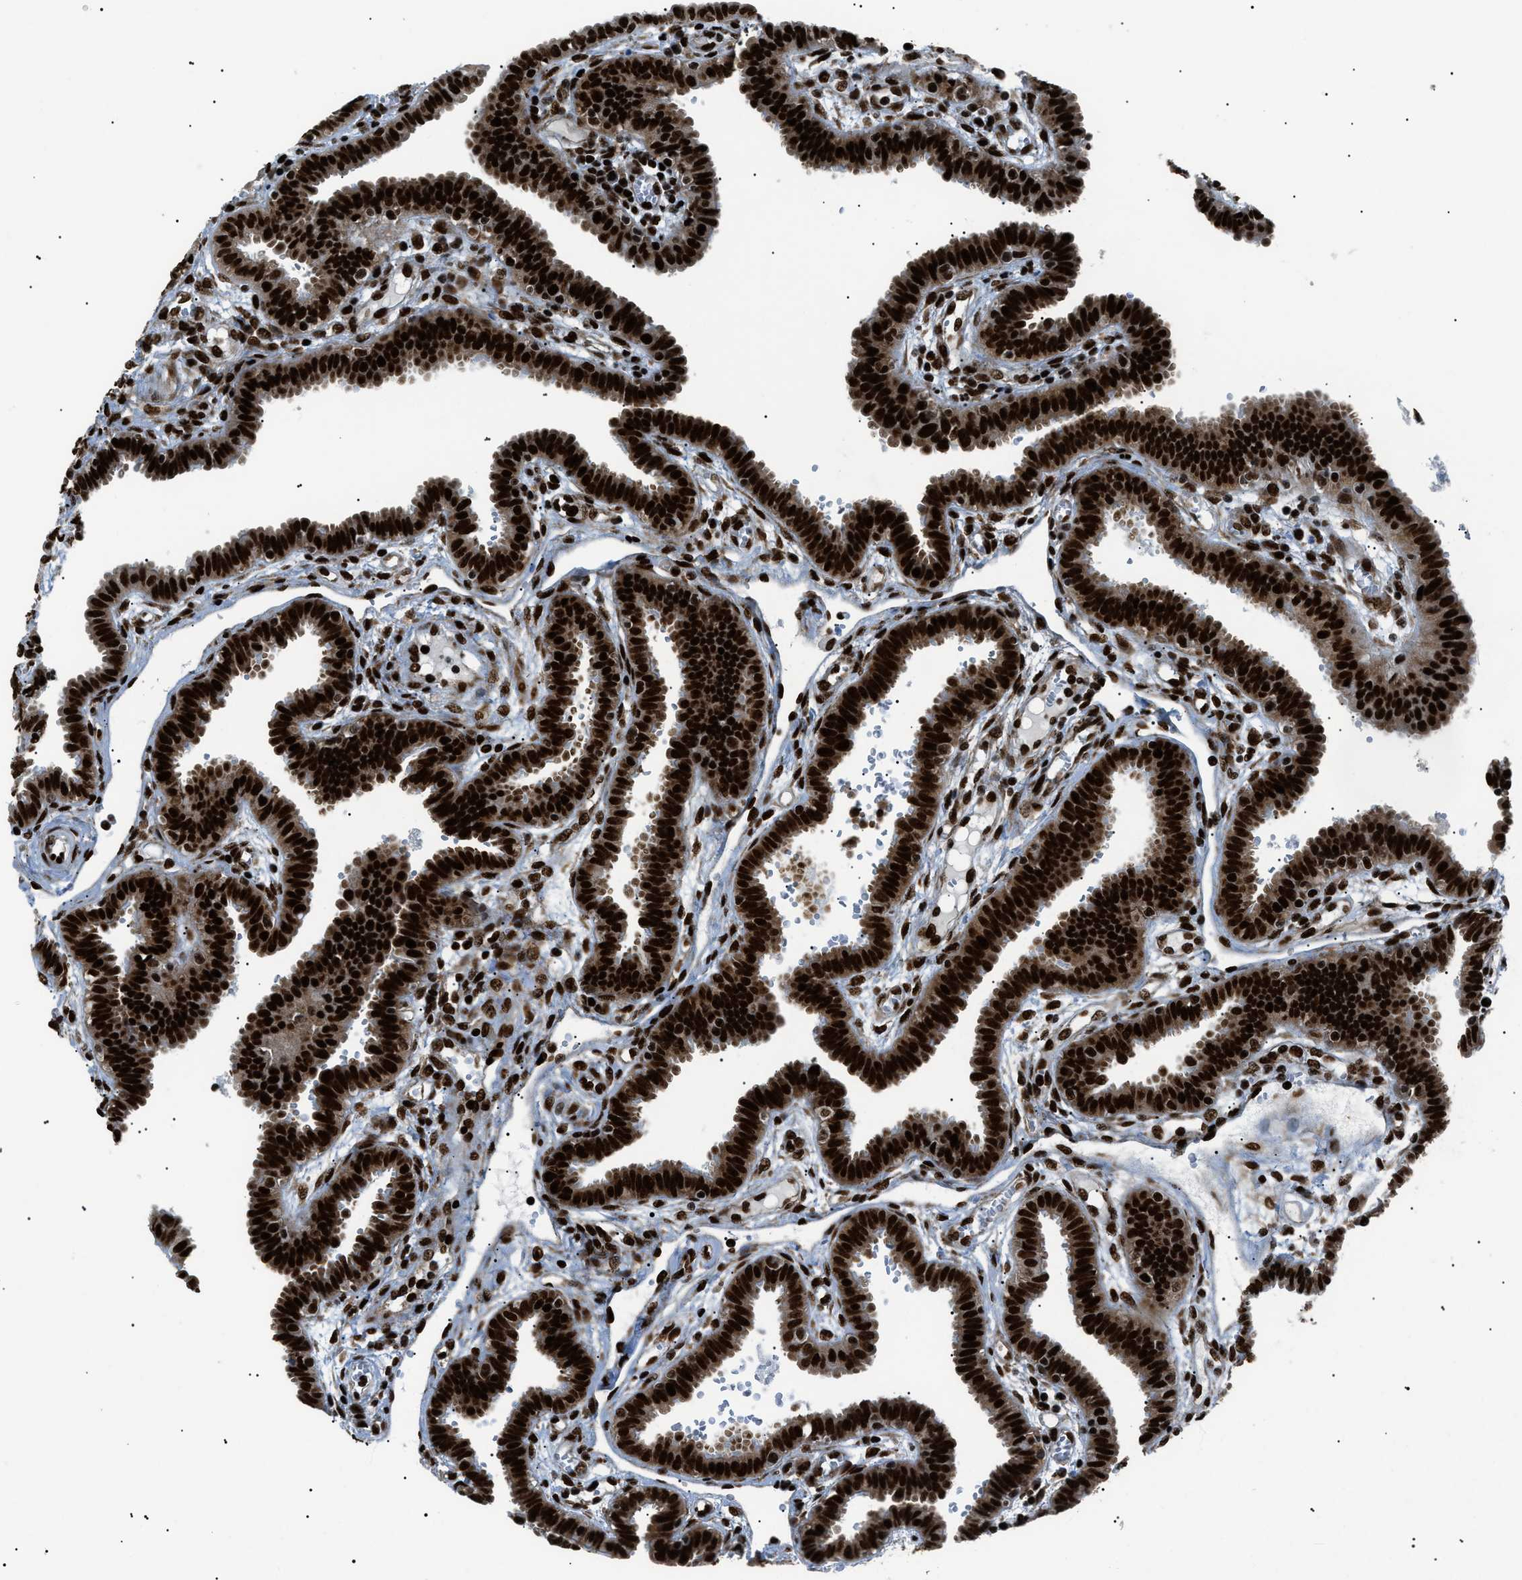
{"staining": {"intensity": "strong", "quantity": ">75%", "location": "cytoplasmic/membranous,nuclear"}, "tissue": "fallopian tube", "cell_type": "Glandular cells", "image_type": "normal", "snomed": [{"axis": "morphology", "description": "Normal tissue, NOS"}, {"axis": "topography", "description": "Fallopian tube"}], "caption": "A high amount of strong cytoplasmic/membranous,nuclear staining is present in approximately >75% of glandular cells in benign fallopian tube.", "gene": "HNRNPK", "patient": {"sex": "female", "age": 32}}